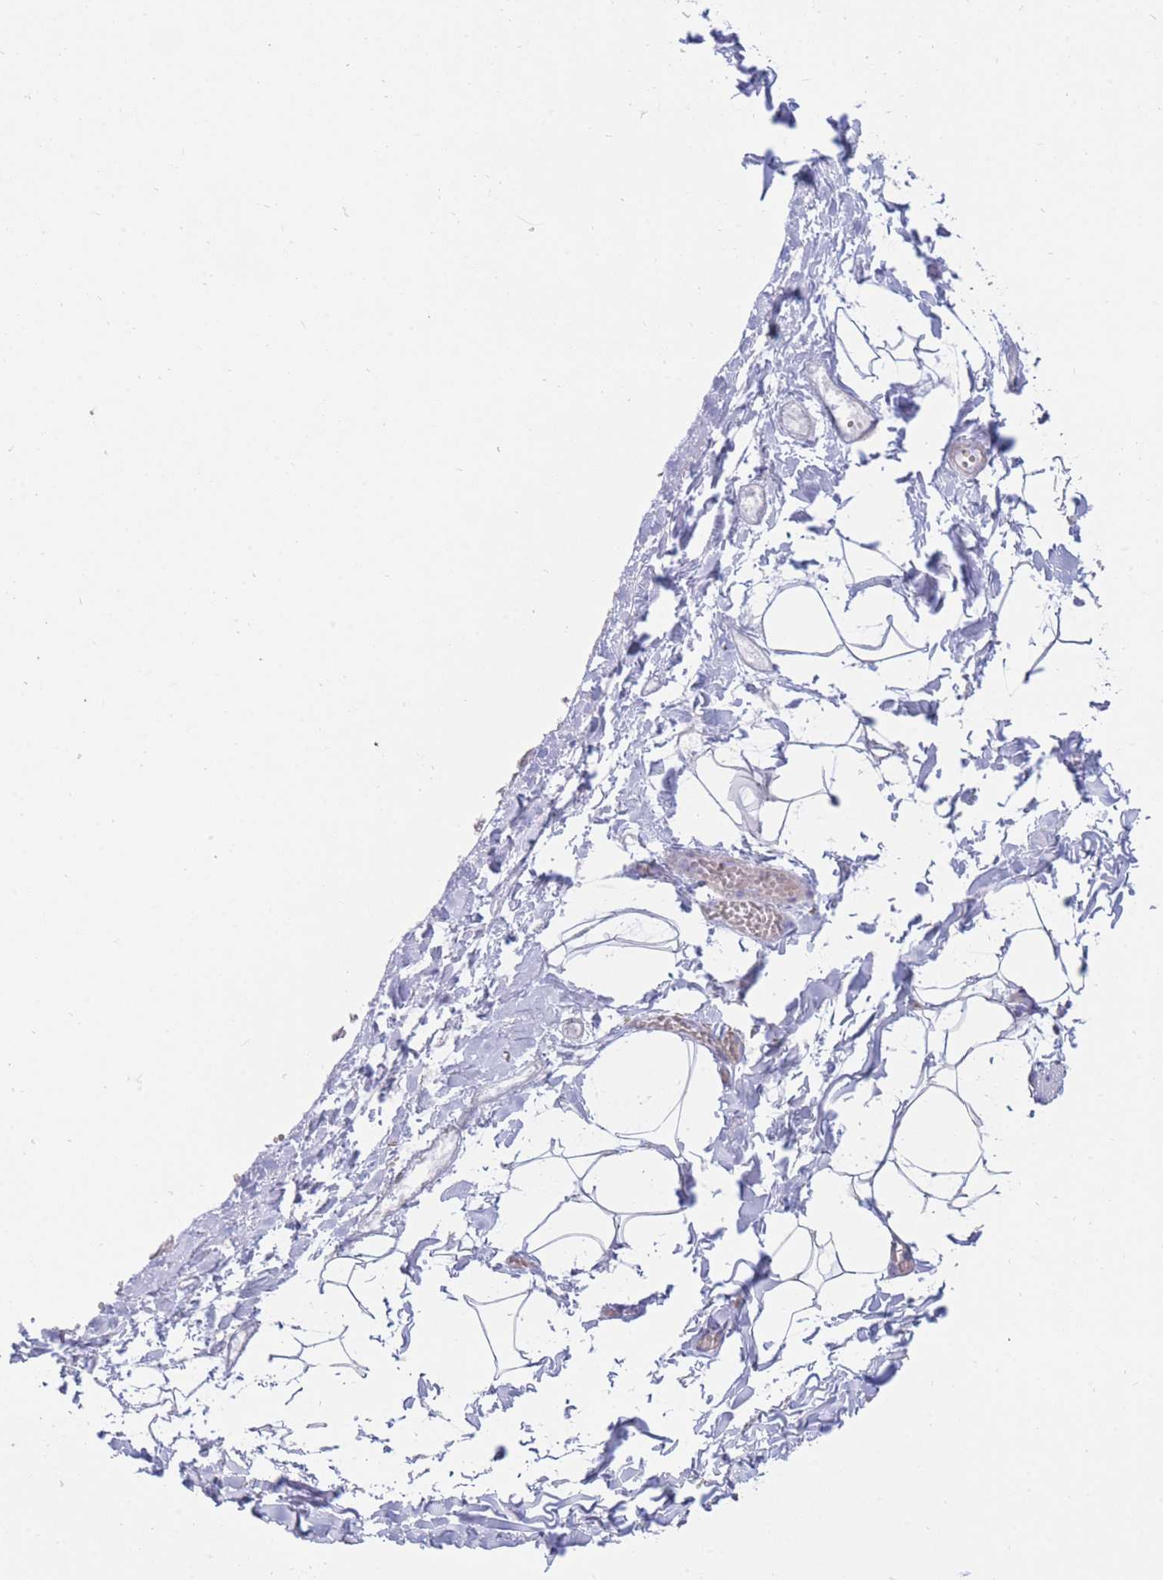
{"staining": {"intensity": "negative", "quantity": "none", "location": "none"}, "tissue": "adipose tissue", "cell_type": "Adipocytes", "image_type": "normal", "snomed": [{"axis": "morphology", "description": "Normal tissue, NOS"}, {"axis": "topography", "description": "Gallbladder"}, {"axis": "topography", "description": "Peripheral nerve tissue"}], "caption": "Immunohistochemical staining of normal human adipose tissue demonstrates no significant positivity in adipocytes.", "gene": "REM1", "patient": {"sex": "male", "age": 38}}